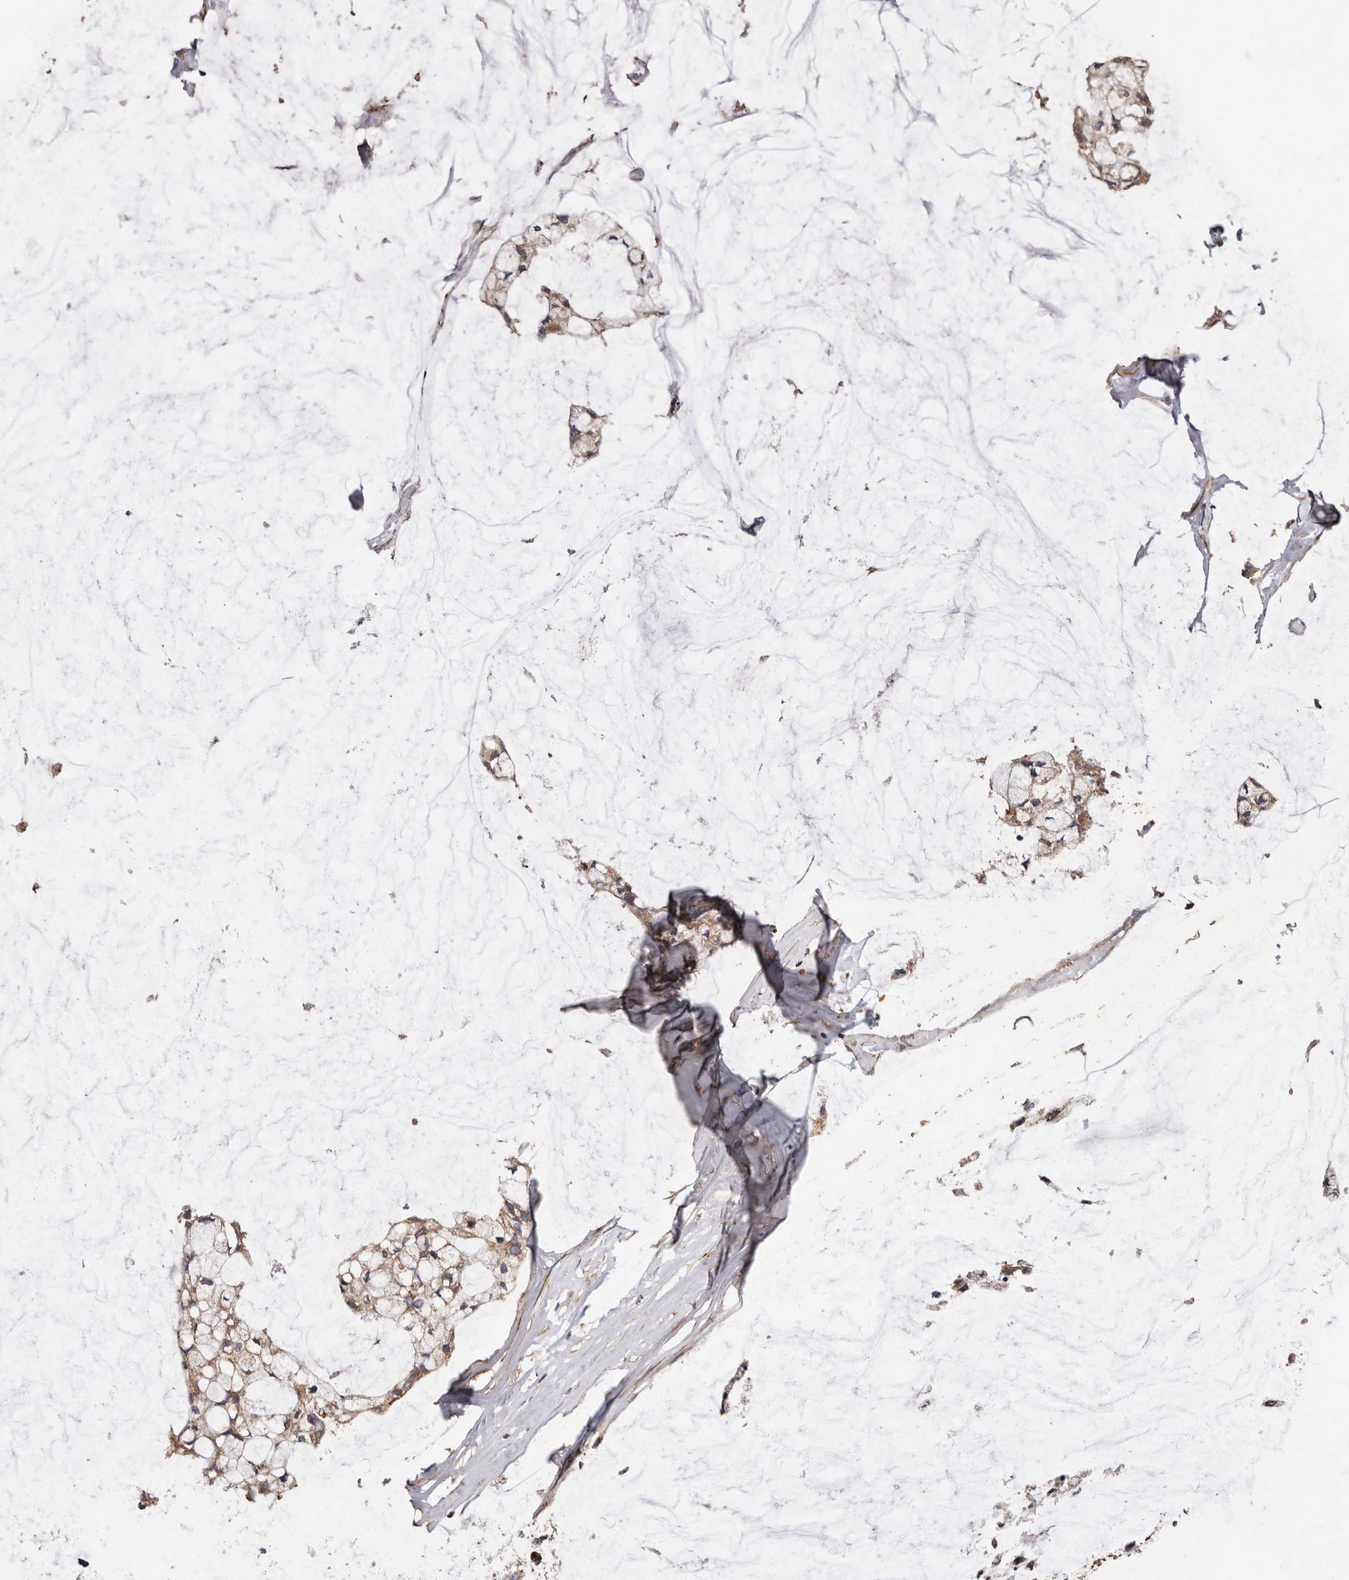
{"staining": {"intensity": "moderate", "quantity": ">75%", "location": "cytoplasmic/membranous"}, "tissue": "ovarian cancer", "cell_type": "Tumor cells", "image_type": "cancer", "snomed": [{"axis": "morphology", "description": "Cystadenocarcinoma, mucinous, NOS"}, {"axis": "topography", "description": "Ovary"}], "caption": "Brown immunohistochemical staining in ovarian cancer (mucinous cystadenocarcinoma) reveals moderate cytoplasmic/membranous positivity in about >75% of tumor cells. The protein of interest is stained brown, and the nuclei are stained in blue (DAB IHC with brightfield microscopy, high magnification).", "gene": "OSGIN2", "patient": {"sex": "female", "age": 39}}